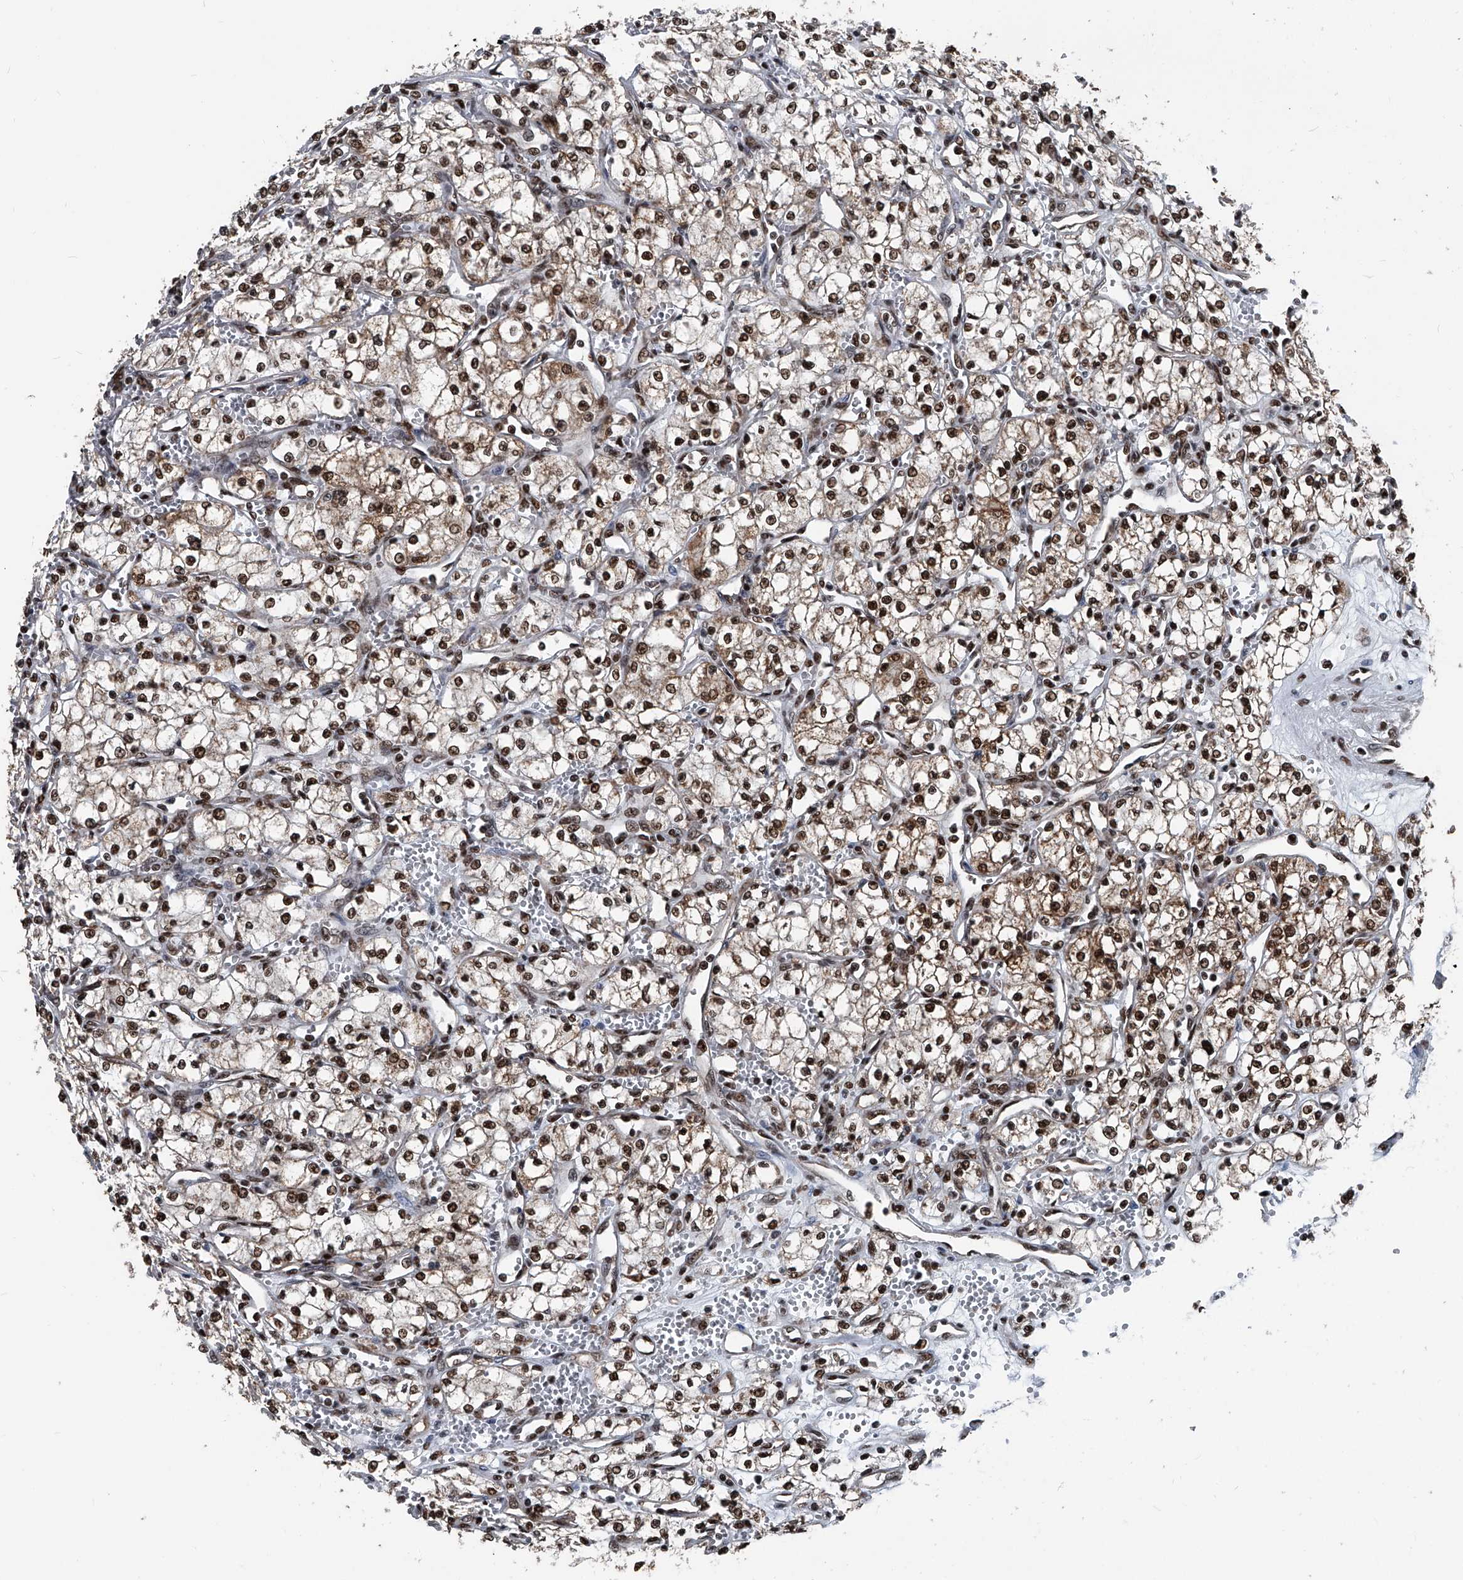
{"staining": {"intensity": "moderate", "quantity": ">75%", "location": "nuclear"}, "tissue": "renal cancer", "cell_type": "Tumor cells", "image_type": "cancer", "snomed": [{"axis": "morphology", "description": "Adenocarcinoma, NOS"}, {"axis": "topography", "description": "Kidney"}], "caption": "The immunohistochemical stain highlights moderate nuclear positivity in tumor cells of renal adenocarcinoma tissue.", "gene": "FKBP5", "patient": {"sex": "male", "age": 59}}